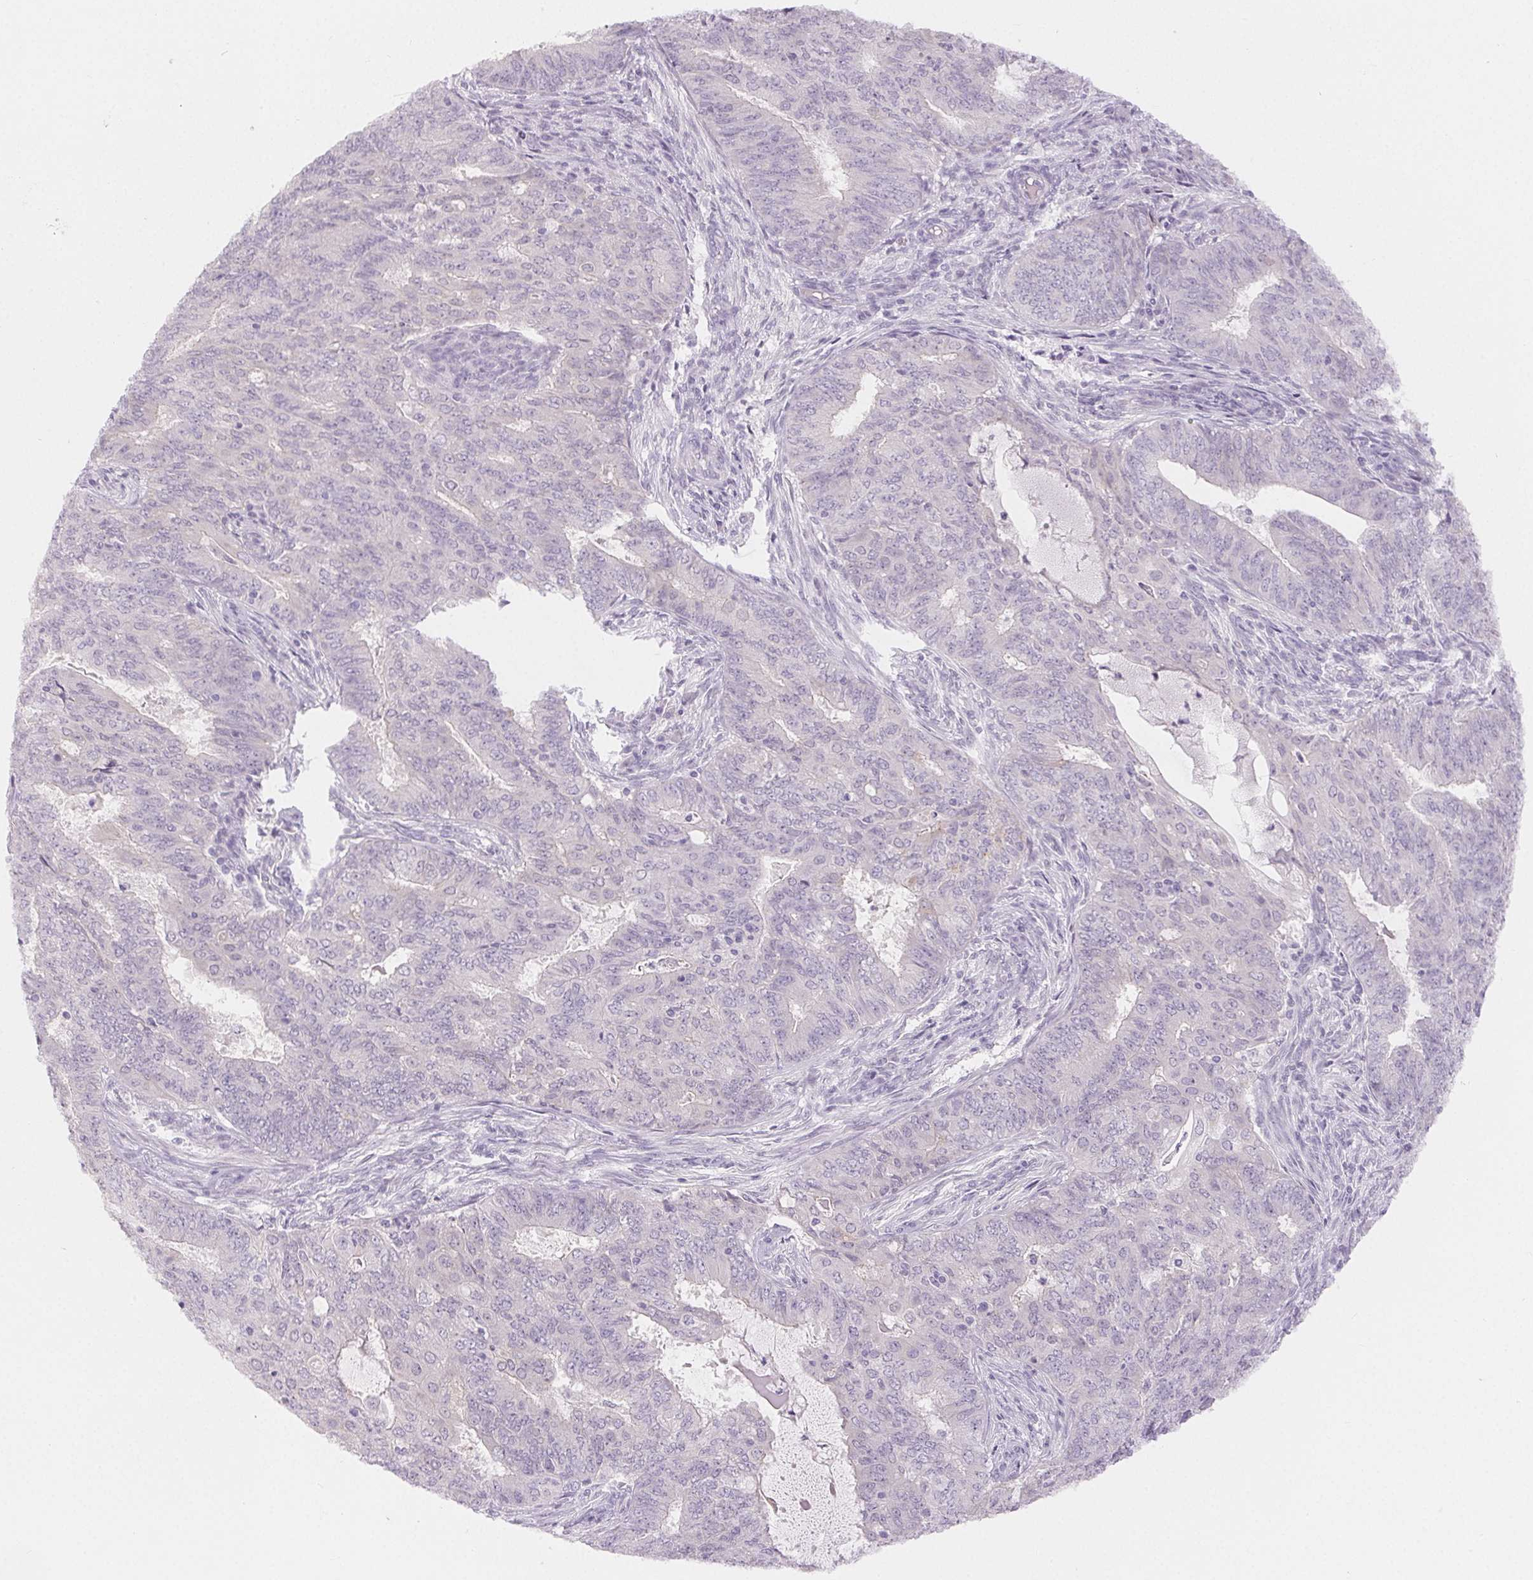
{"staining": {"intensity": "negative", "quantity": "none", "location": "none"}, "tissue": "endometrial cancer", "cell_type": "Tumor cells", "image_type": "cancer", "snomed": [{"axis": "morphology", "description": "Adenocarcinoma, NOS"}, {"axis": "topography", "description": "Endometrium"}], "caption": "There is no significant positivity in tumor cells of endometrial adenocarcinoma.", "gene": "SFTPD", "patient": {"sex": "female", "age": 62}}